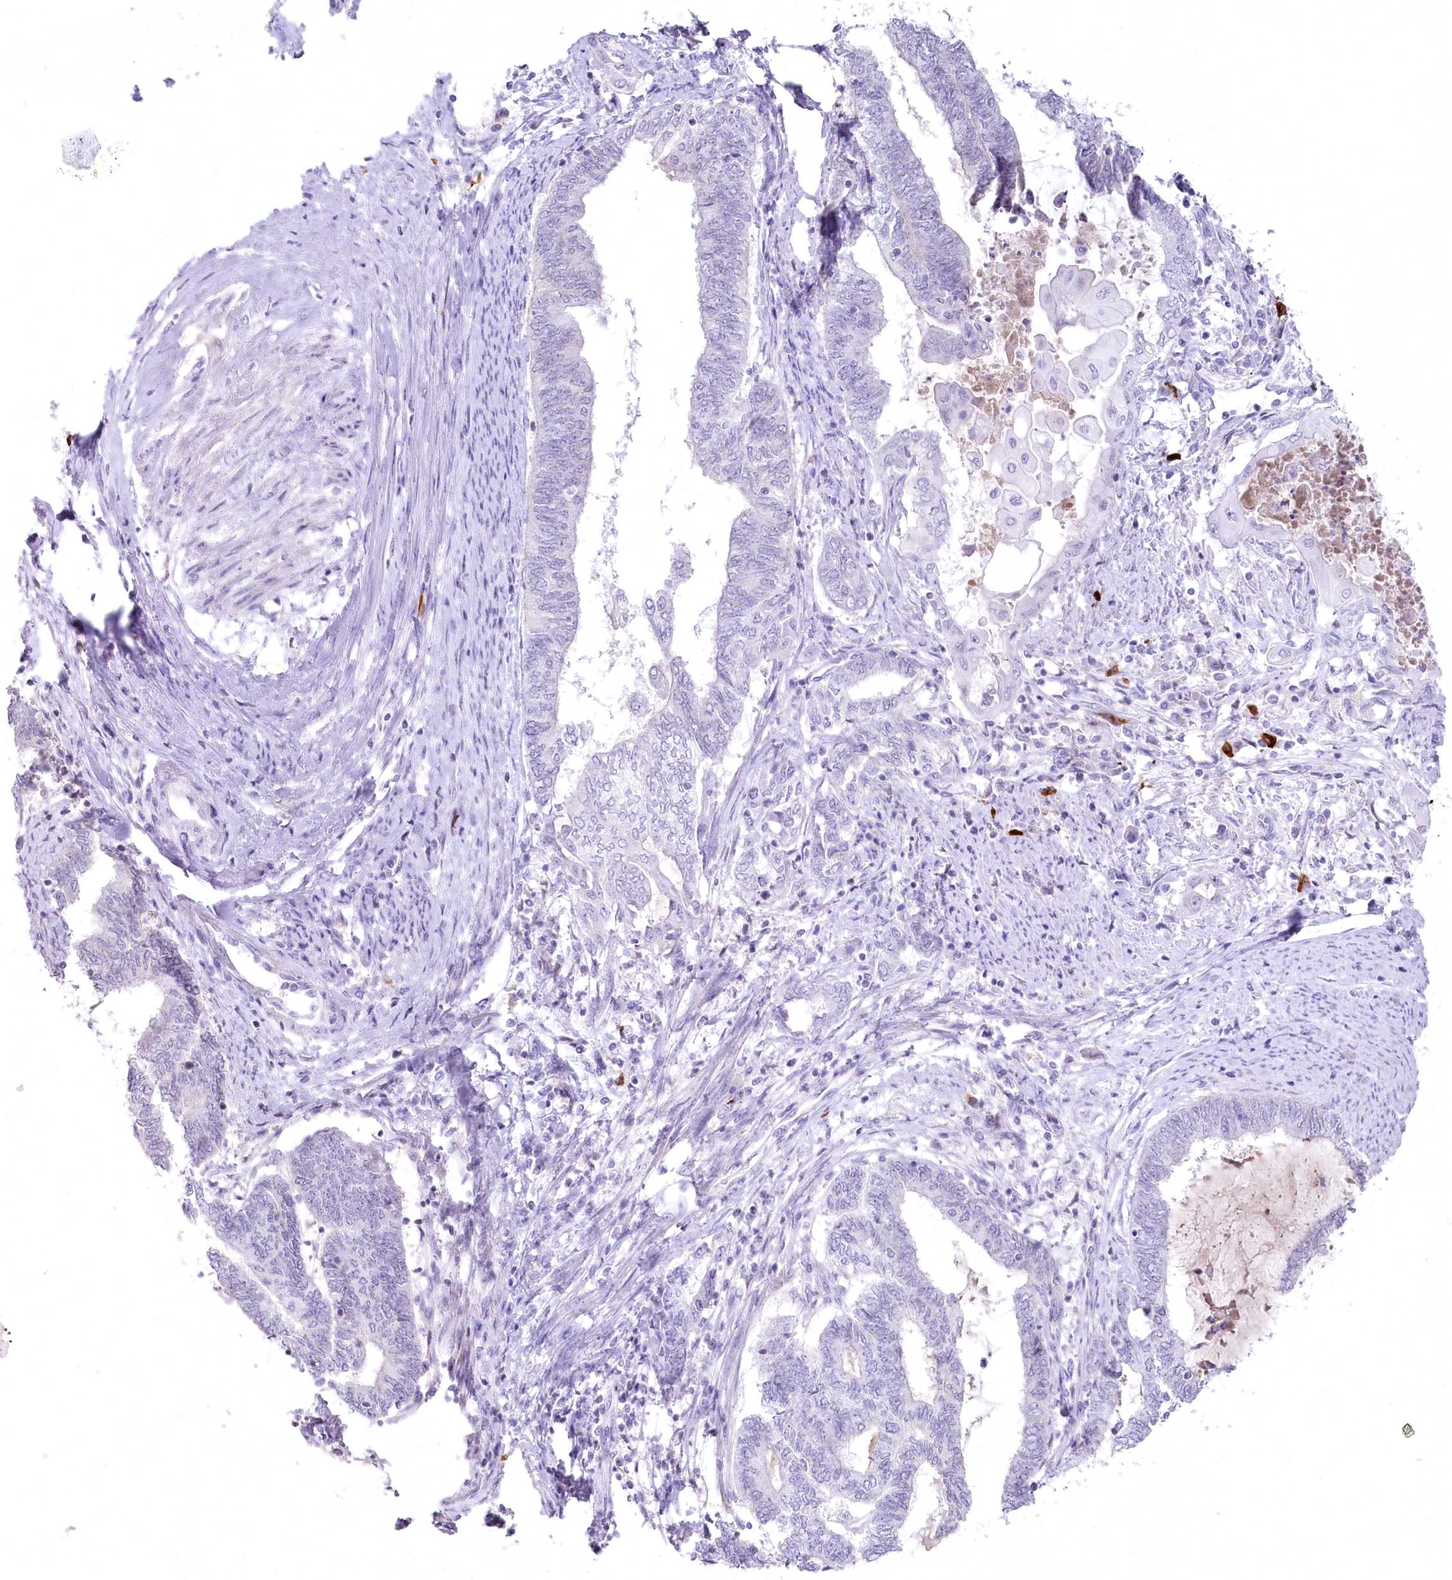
{"staining": {"intensity": "negative", "quantity": "none", "location": "none"}, "tissue": "endometrial cancer", "cell_type": "Tumor cells", "image_type": "cancer", "snomed": [{"axis": "morphology", "description": "Adenocarcinoma, NOS"}, {"axis": "topography", "description": "Uterus"}, {"axis": "topography", "description": "Endometrium"}], "caption": "A micrograph of endometrial cancer (adenocarcinoma) stained for a protein reveals no brown staining in tumor cells. (DAB (3,3'-diaminobenzidine) immunohistochemistry (IHC) visualized using brightfield microscopy, high magnification).", "gene": "MYOZ1", "patient": {"sex": "female", "age": 70}}